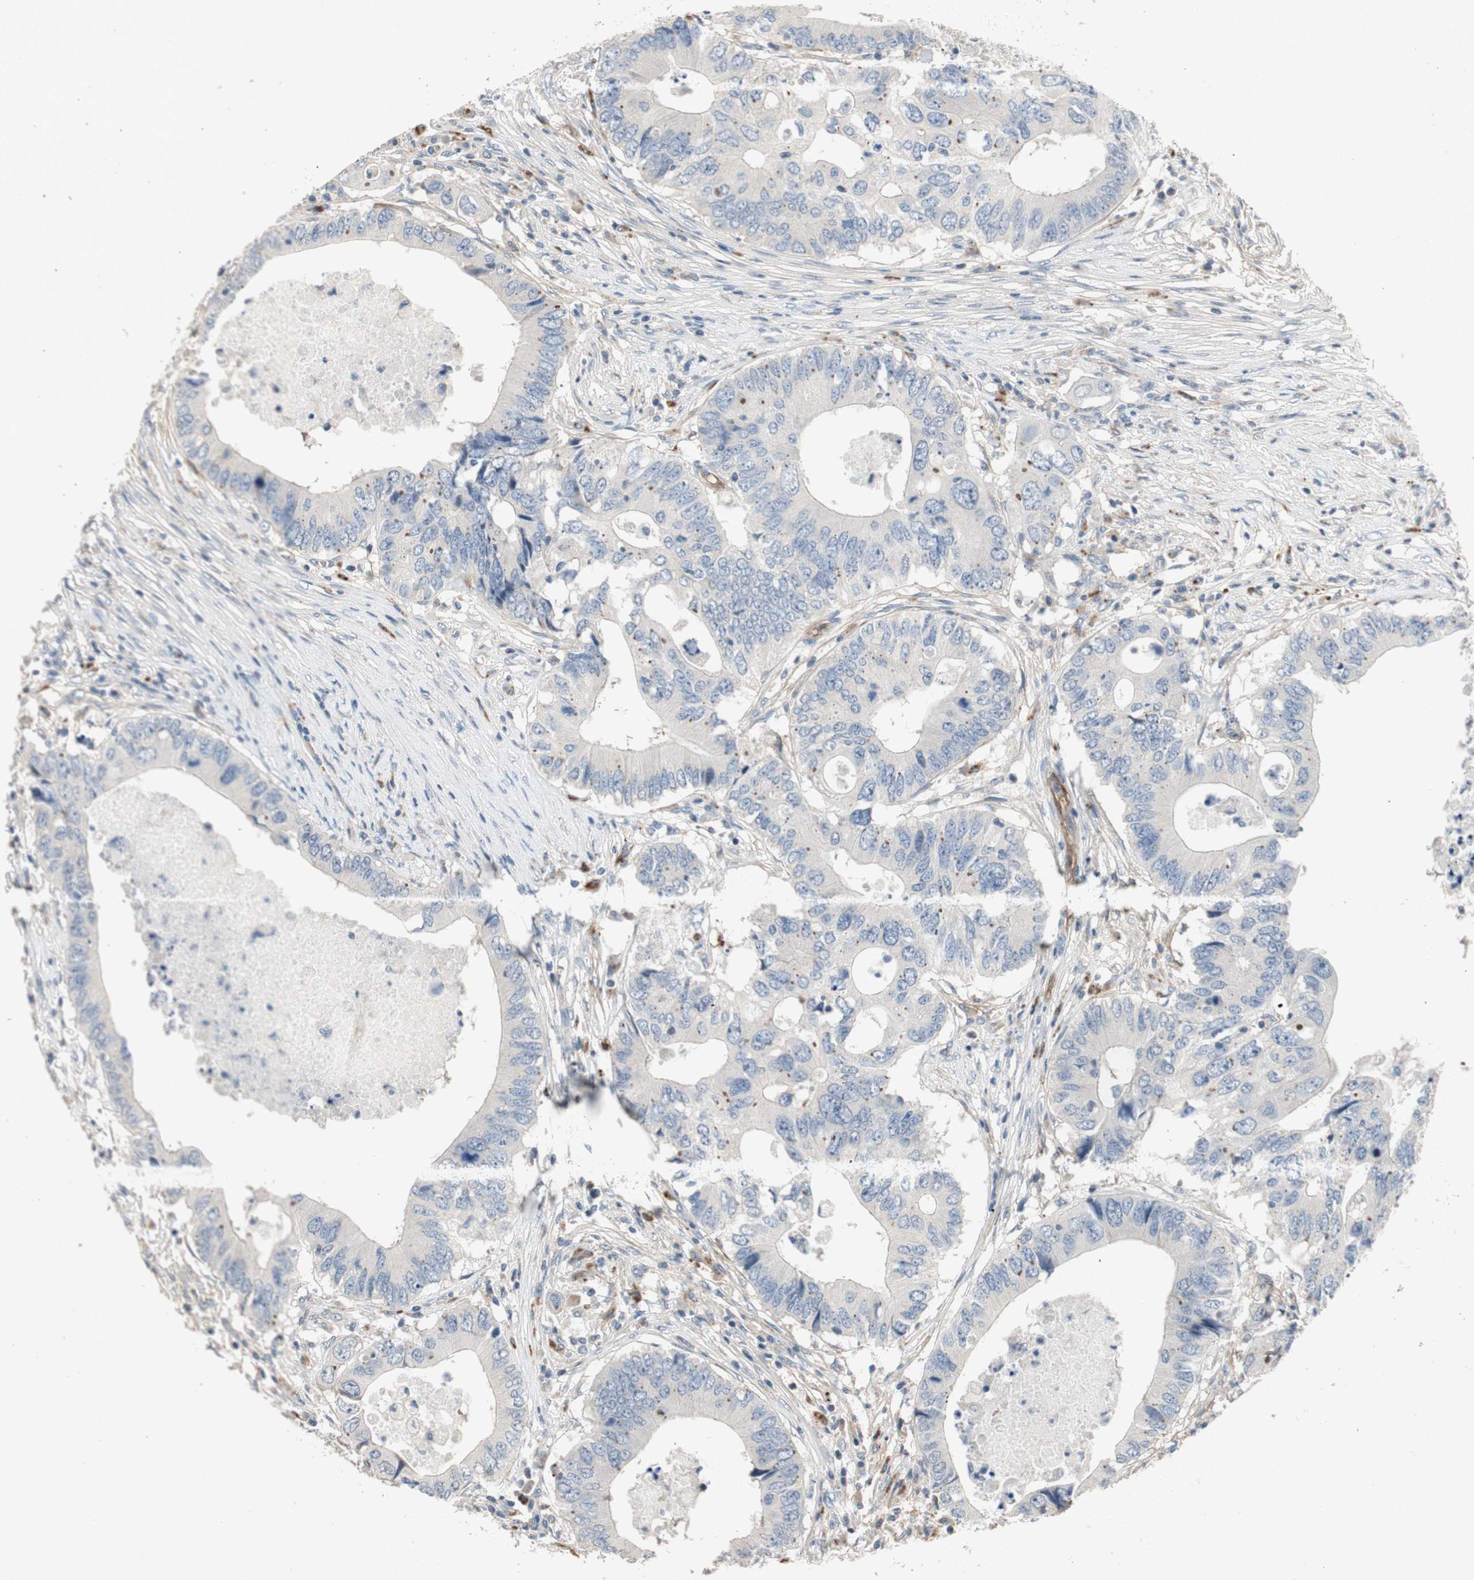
{"staining": {"intensity": "negative", "quantity": "none", "location": "none"}, "tissue": "colorectal cancer", "cell_type": "Tumor cells", "image_type": "cancer", "snomed": [{"axis": "morphology", "description": "Adenocarcinoma, NOS"}, {"axis": "topography", "description": "Colon"}], "caption": "Immunohistochemistry photomicrograph of adenocarcinoma (colorectal) stained for a protein (brown), which exhibits no staining in tumor cells. The staining was performed using DAB (3,3'-diaminobenzidine) to visualize the protein expression in brown, while the nuclei were stained in blue with hematoxylin (Magnification: 20x).", "gene": "ALPL", "patient": {"sex": "male", "age": 71}}